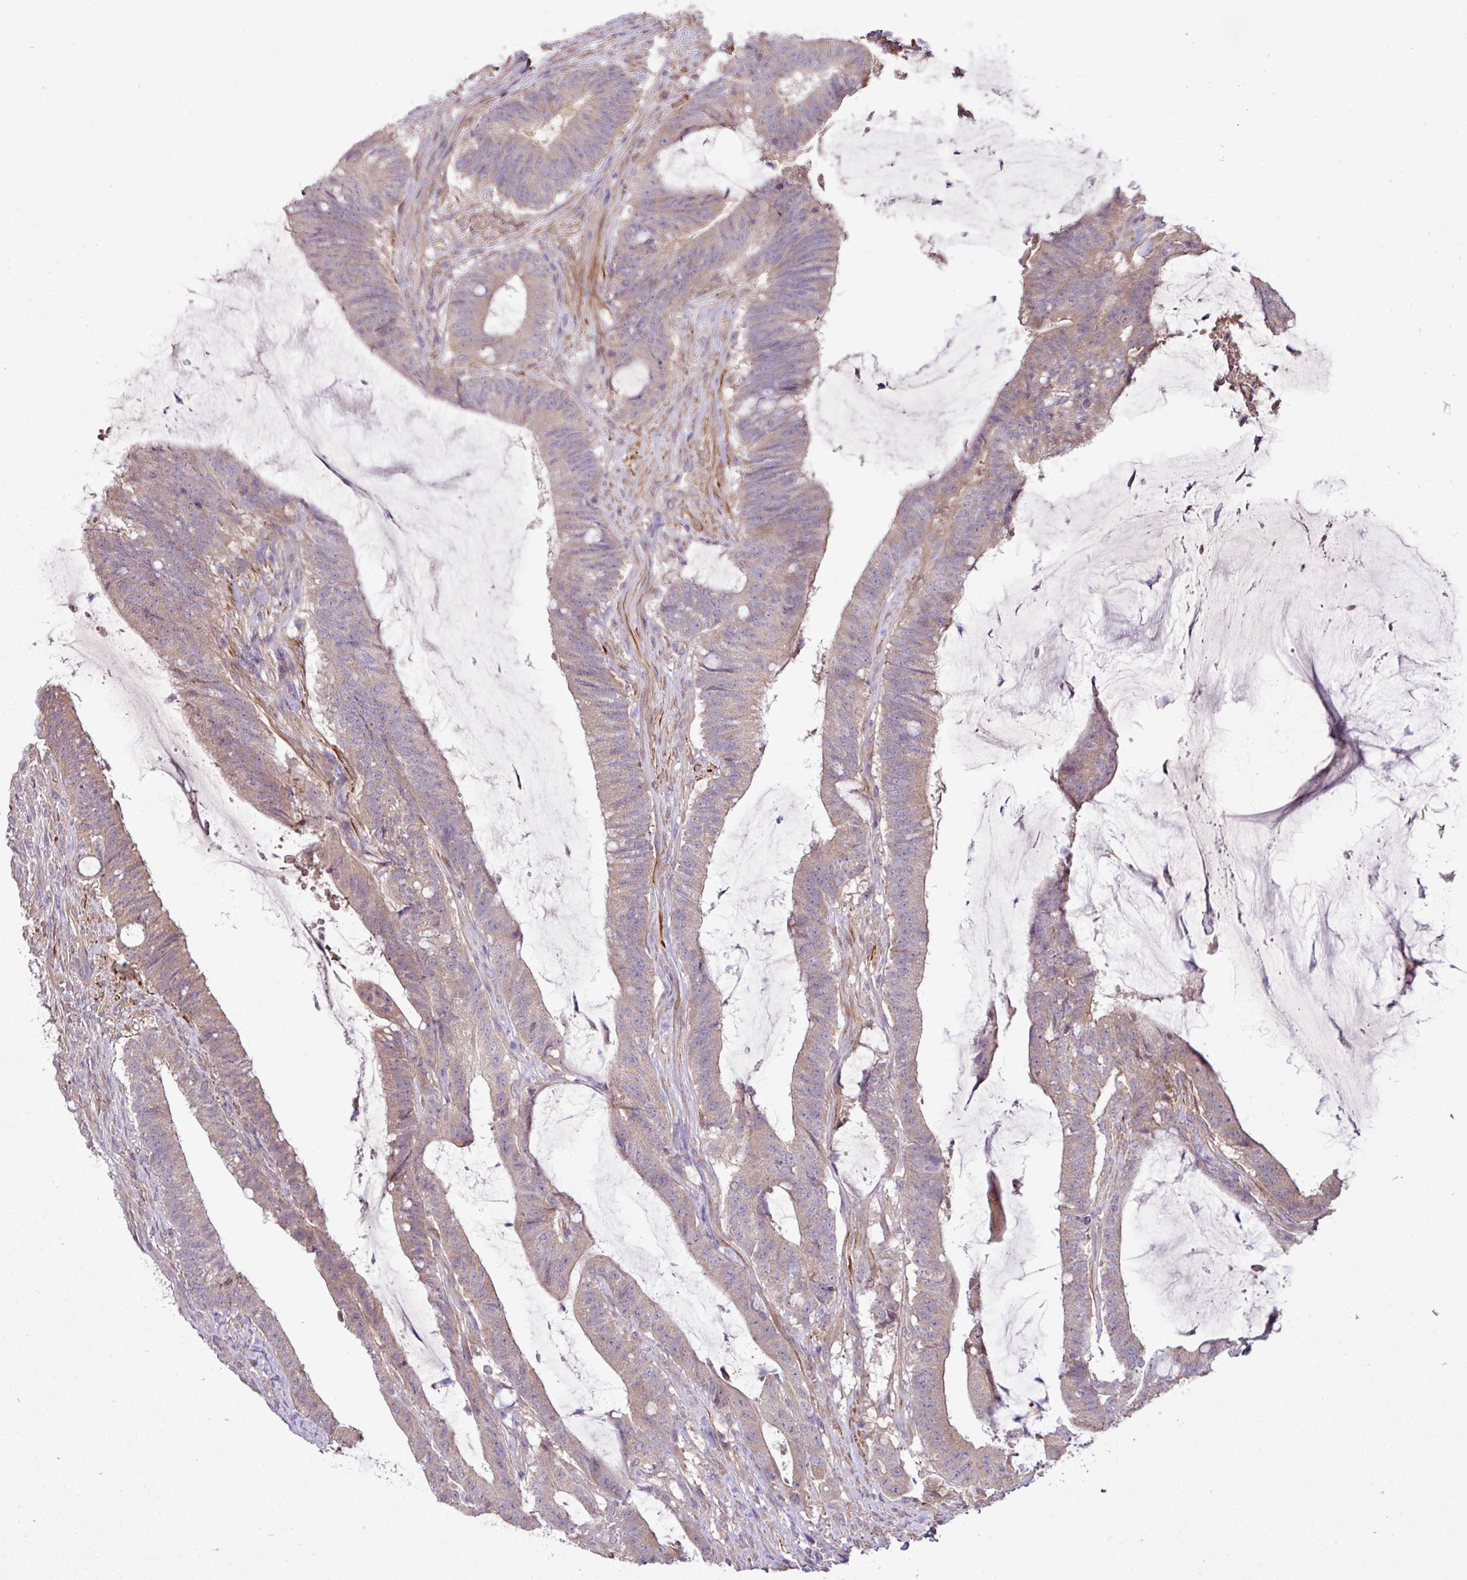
{"staining": {"intensity": "weak", "quantity": "25%-75%", "location": "cytoplasmic/membranous"}, "tissue": "colorectal cancer", "cell_type": "Tumor cells", "image_type": "cancer", "snomed": [{"axis": "morphology", "description": "Adenocarcinoma, NOS"}, {"axis": "topography", "description": "Colon"}], "caption": "Immunohistochemical staining of human colorectal cancer exhibits weak cytoplasmic/membranous protein expression in about 25%-75% of tumor cells.", "gene": "XIAP", "patient": {"sex": "female", "age": 43}}